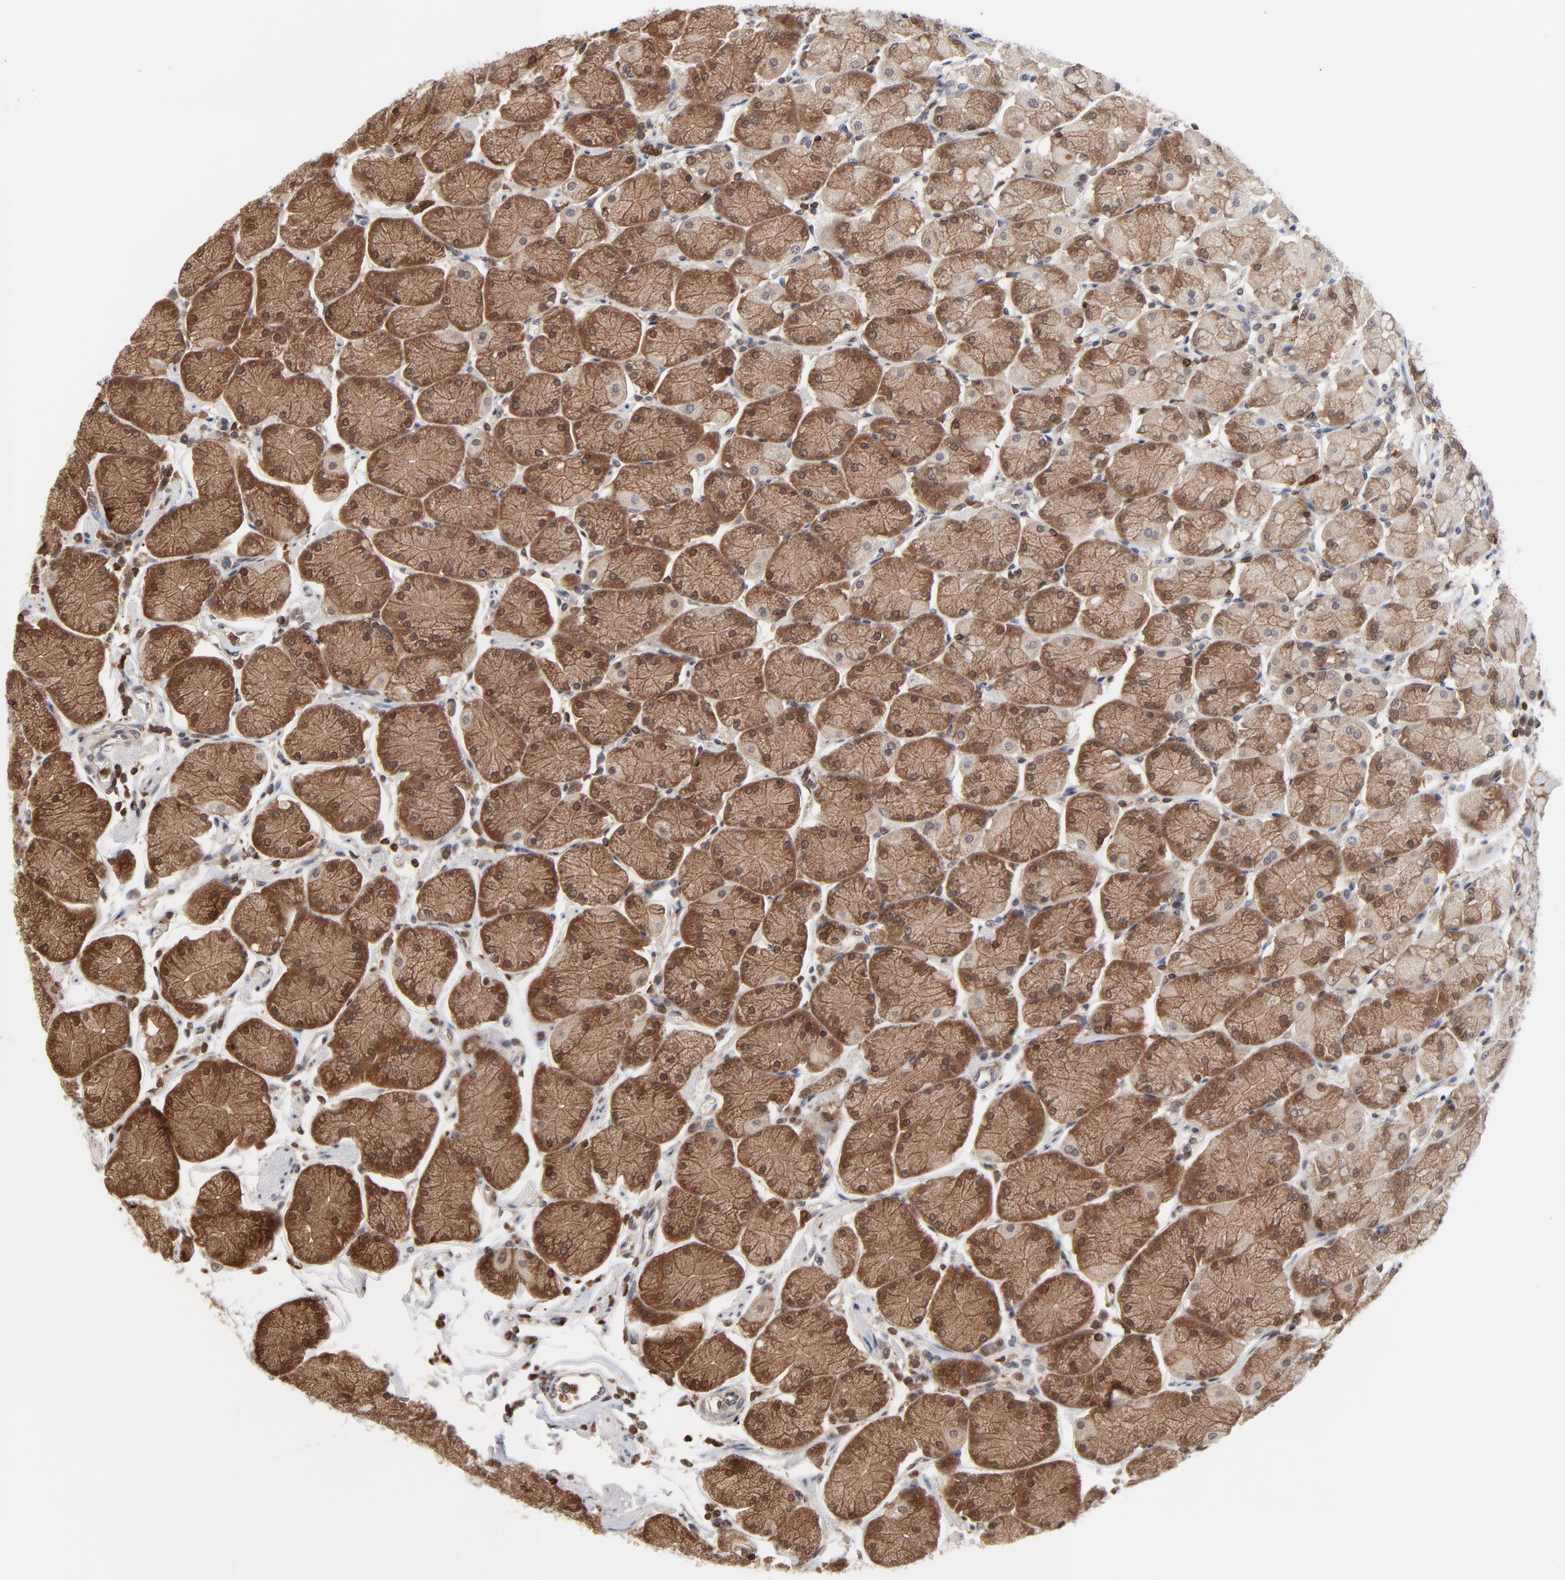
{"staining": {"intensity": "strong", "quantity": ">75%", "location": "cytoplasmic/membranous"}, "tissue": "stomach", "cell_type": "Glandular cells", "image_type": "normal", "snomed": [{"axis": "morphology", "description": "Normal tissue, NOS"}, {"axis": "topography", "description": "Stomach, upper"}, {"axis": "topography", "description": "Stomach"}], "caption": "The histopathology image demonstrates a brown stain indicating the presence of a protein in the cytoplasmic/membranous of glandular cells in stomach. Nuclei are stained in blue.", "gene": "MAP2K1", "patient": {"sex": "male", "age": 76}}